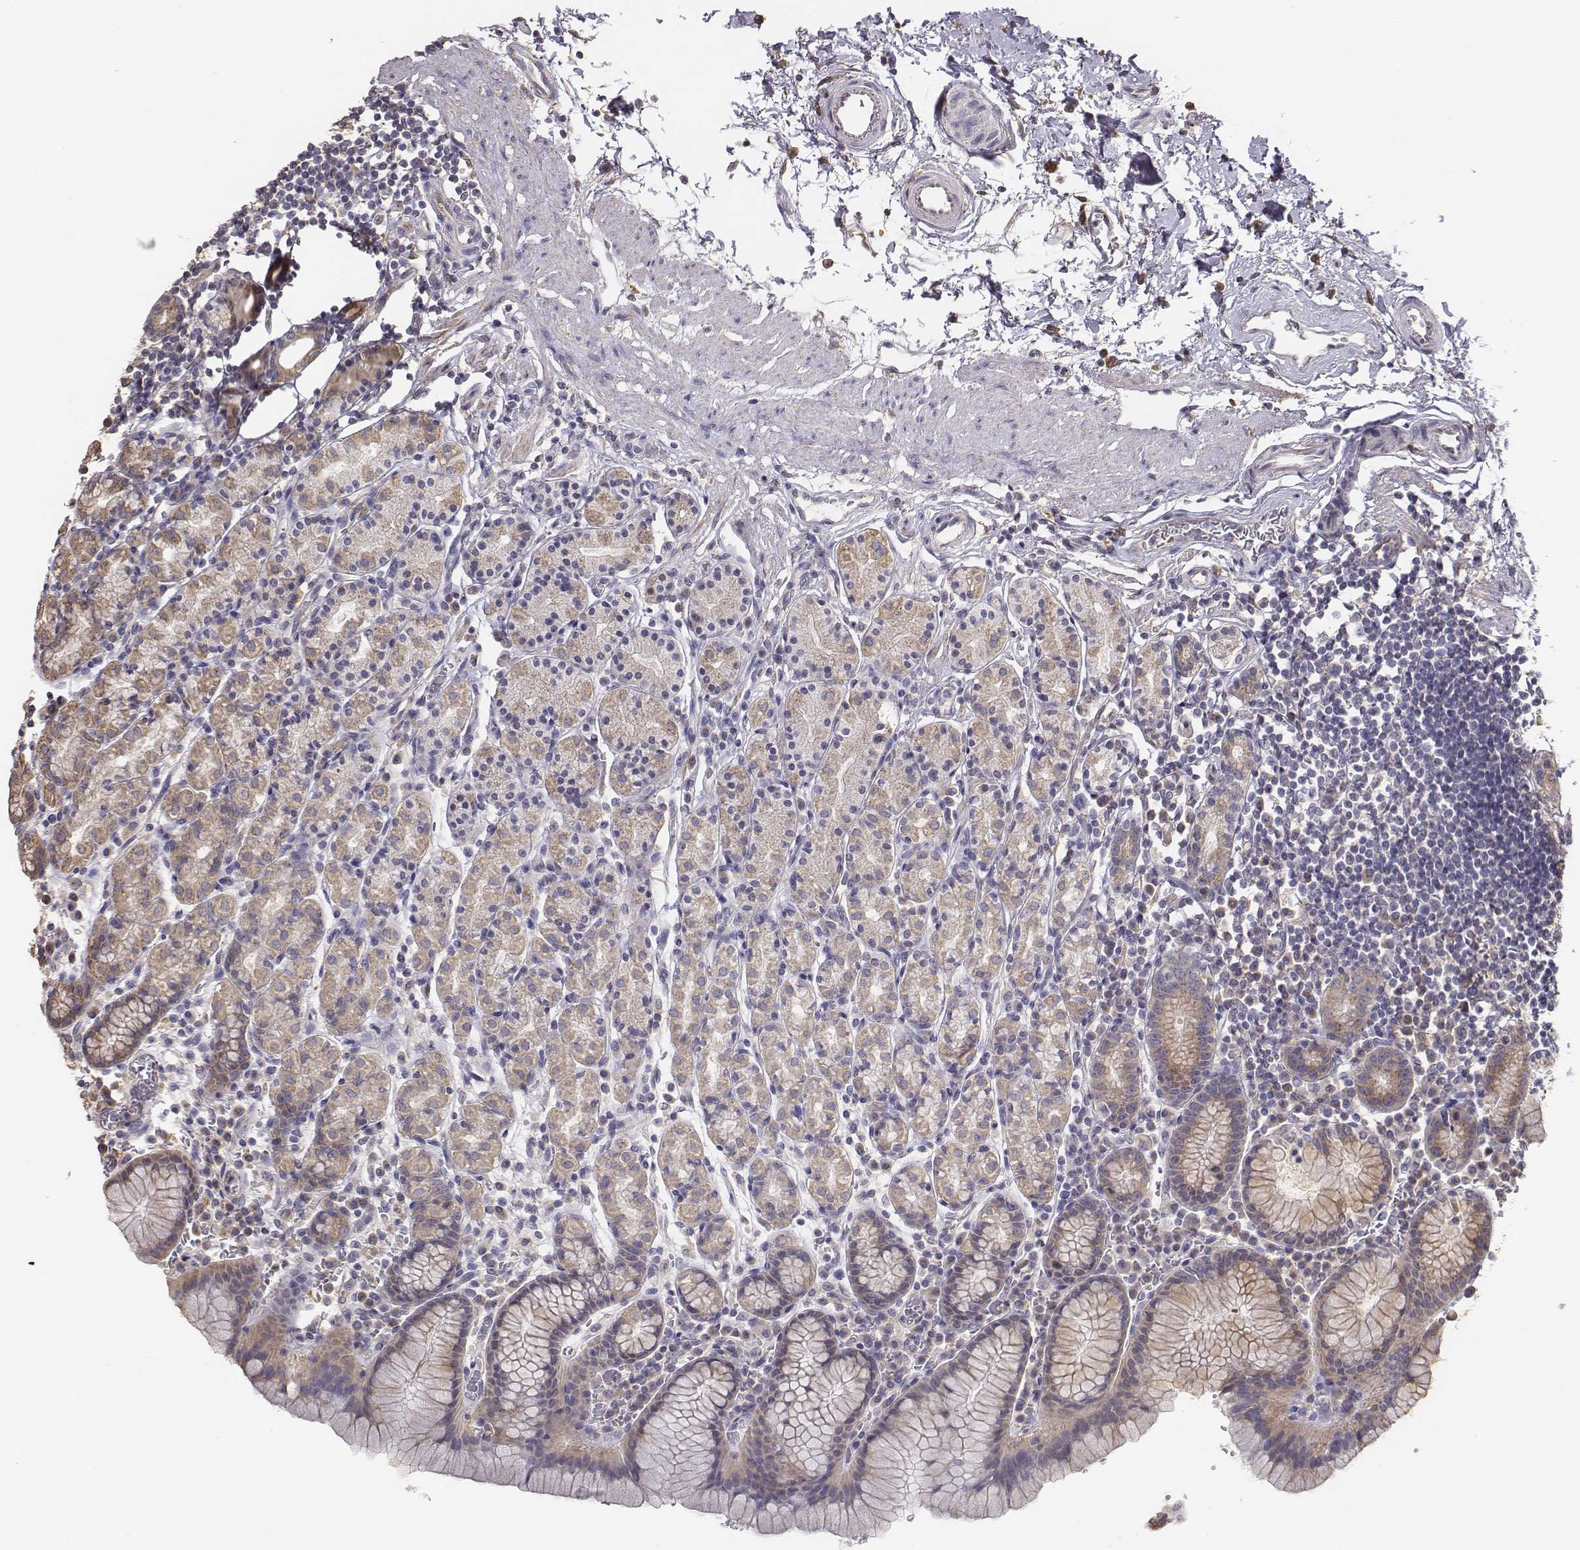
{"staining": {"intensity": "weak", "quantity": ">75%", "location": "cytoplasmic/membranous"}, "tissue": "stomach", "cell_type": "Glandular cells", "image_type": "normal", "snomed": [{"axis": "morphology", "description": "Normal tissue, NOS"}, {"axis": "topography", "description": "Stomach, upper"}, {"axis": "topography", "description": "Stomach"}], "caption": "A low amount of weak cytoplasmic/membranous expression is present in about >75% of glandular cells in unremarkable stomach. Using DAB (brown) and hematoxylin (blue) stains, captured at high magnification using brightfield microscopy.", "gene": "AP1B1", "patient": {"sex": "male", "age": 62}}